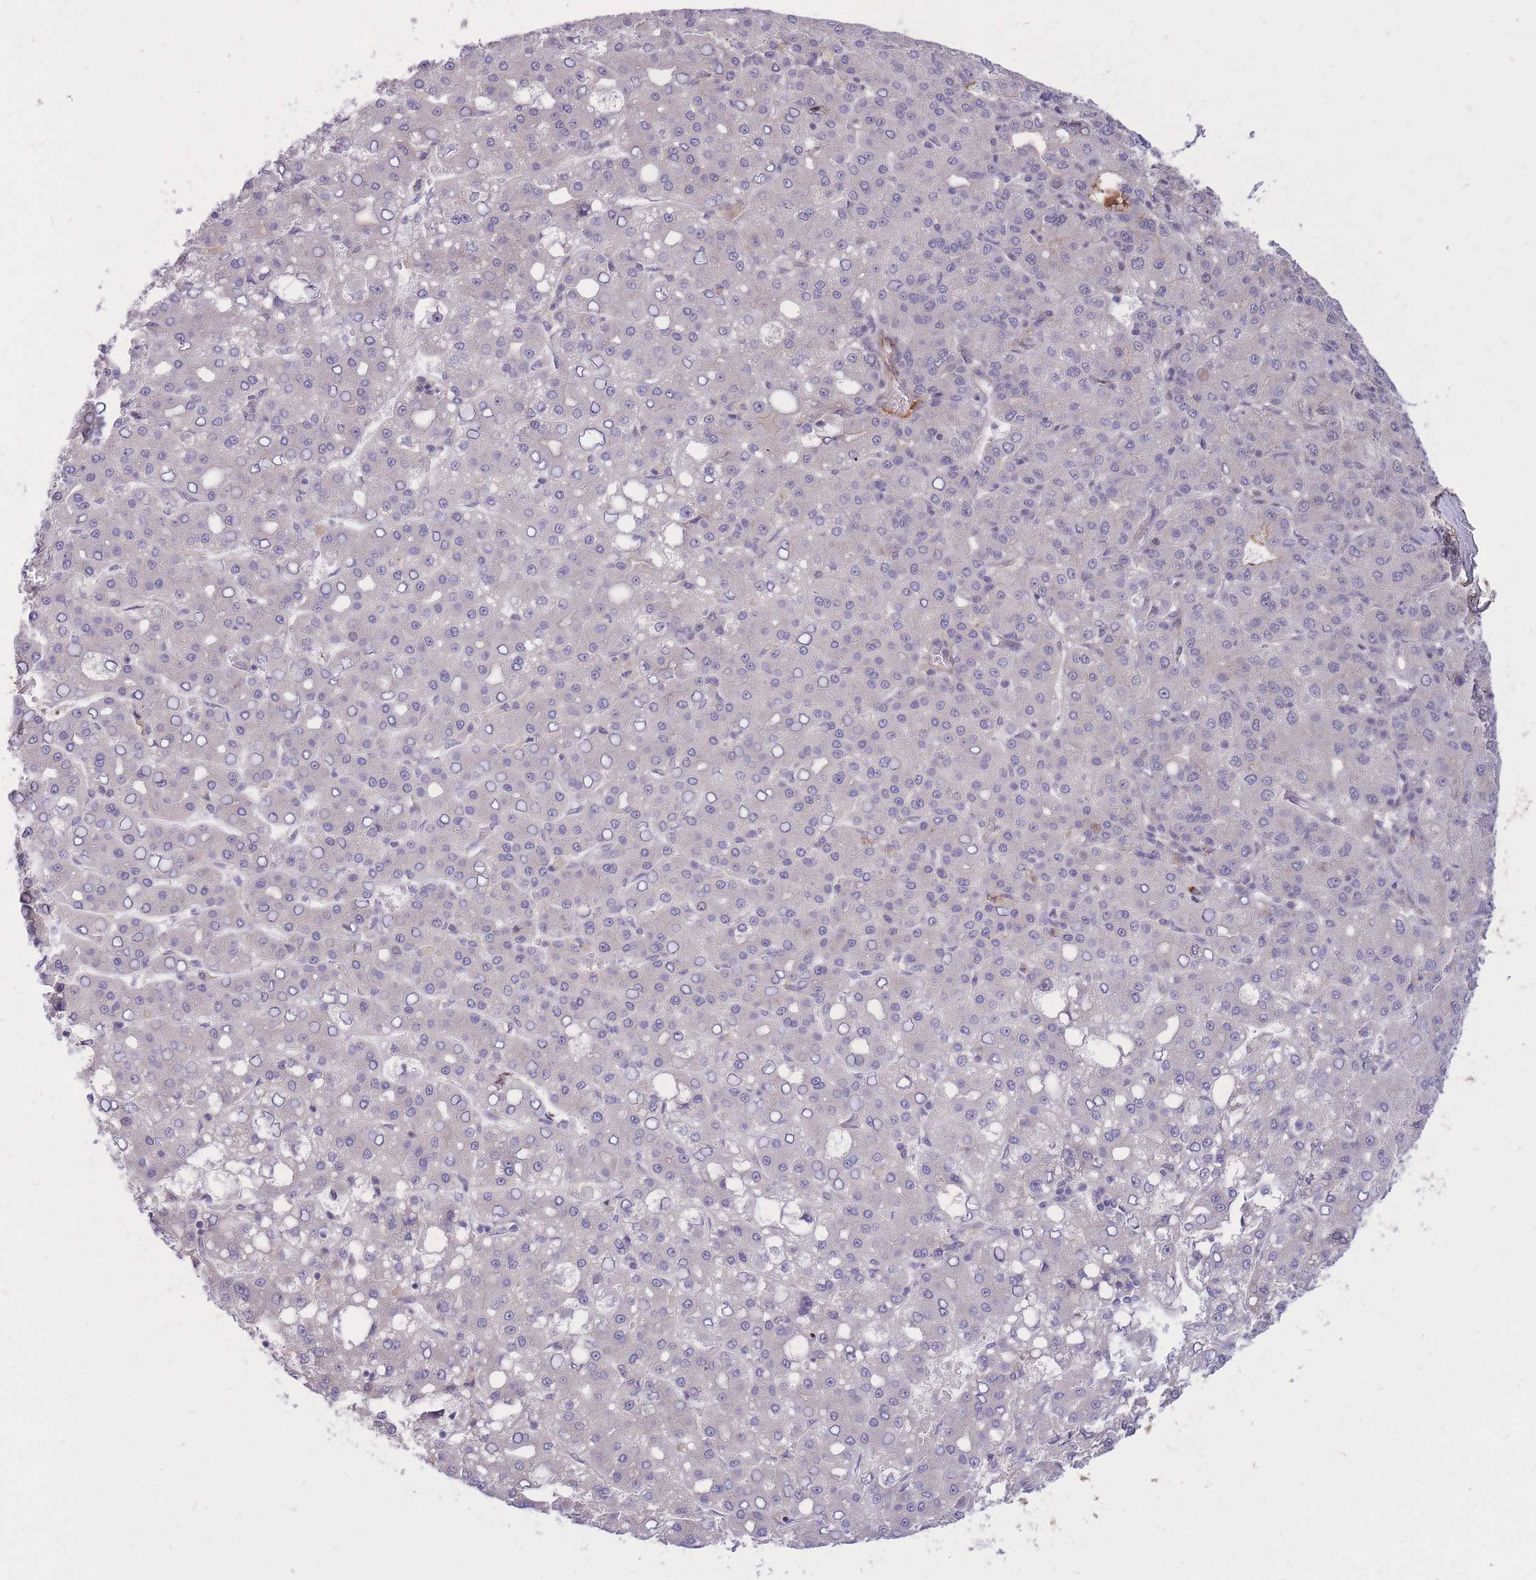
{"staining": {"intensity": "negative", "quantity": "none", "location": "none"}, "tissue": "liver cancer", "cell_type": "Tumor cells", "image_type": "cancer", "snomed": [{"axis": "morphology", "description": "Carcinoma, Hepatocellular, NOS"}, {"axis": "topography", "description": "Liver"}], "caption": "This is an immunohistochemistry micrograph of hepatocellular carcinoma (liver). There is no expression in tumor cells.", "gene": "ERICH6B", "patient": {"sex": "male", "age": 65}}